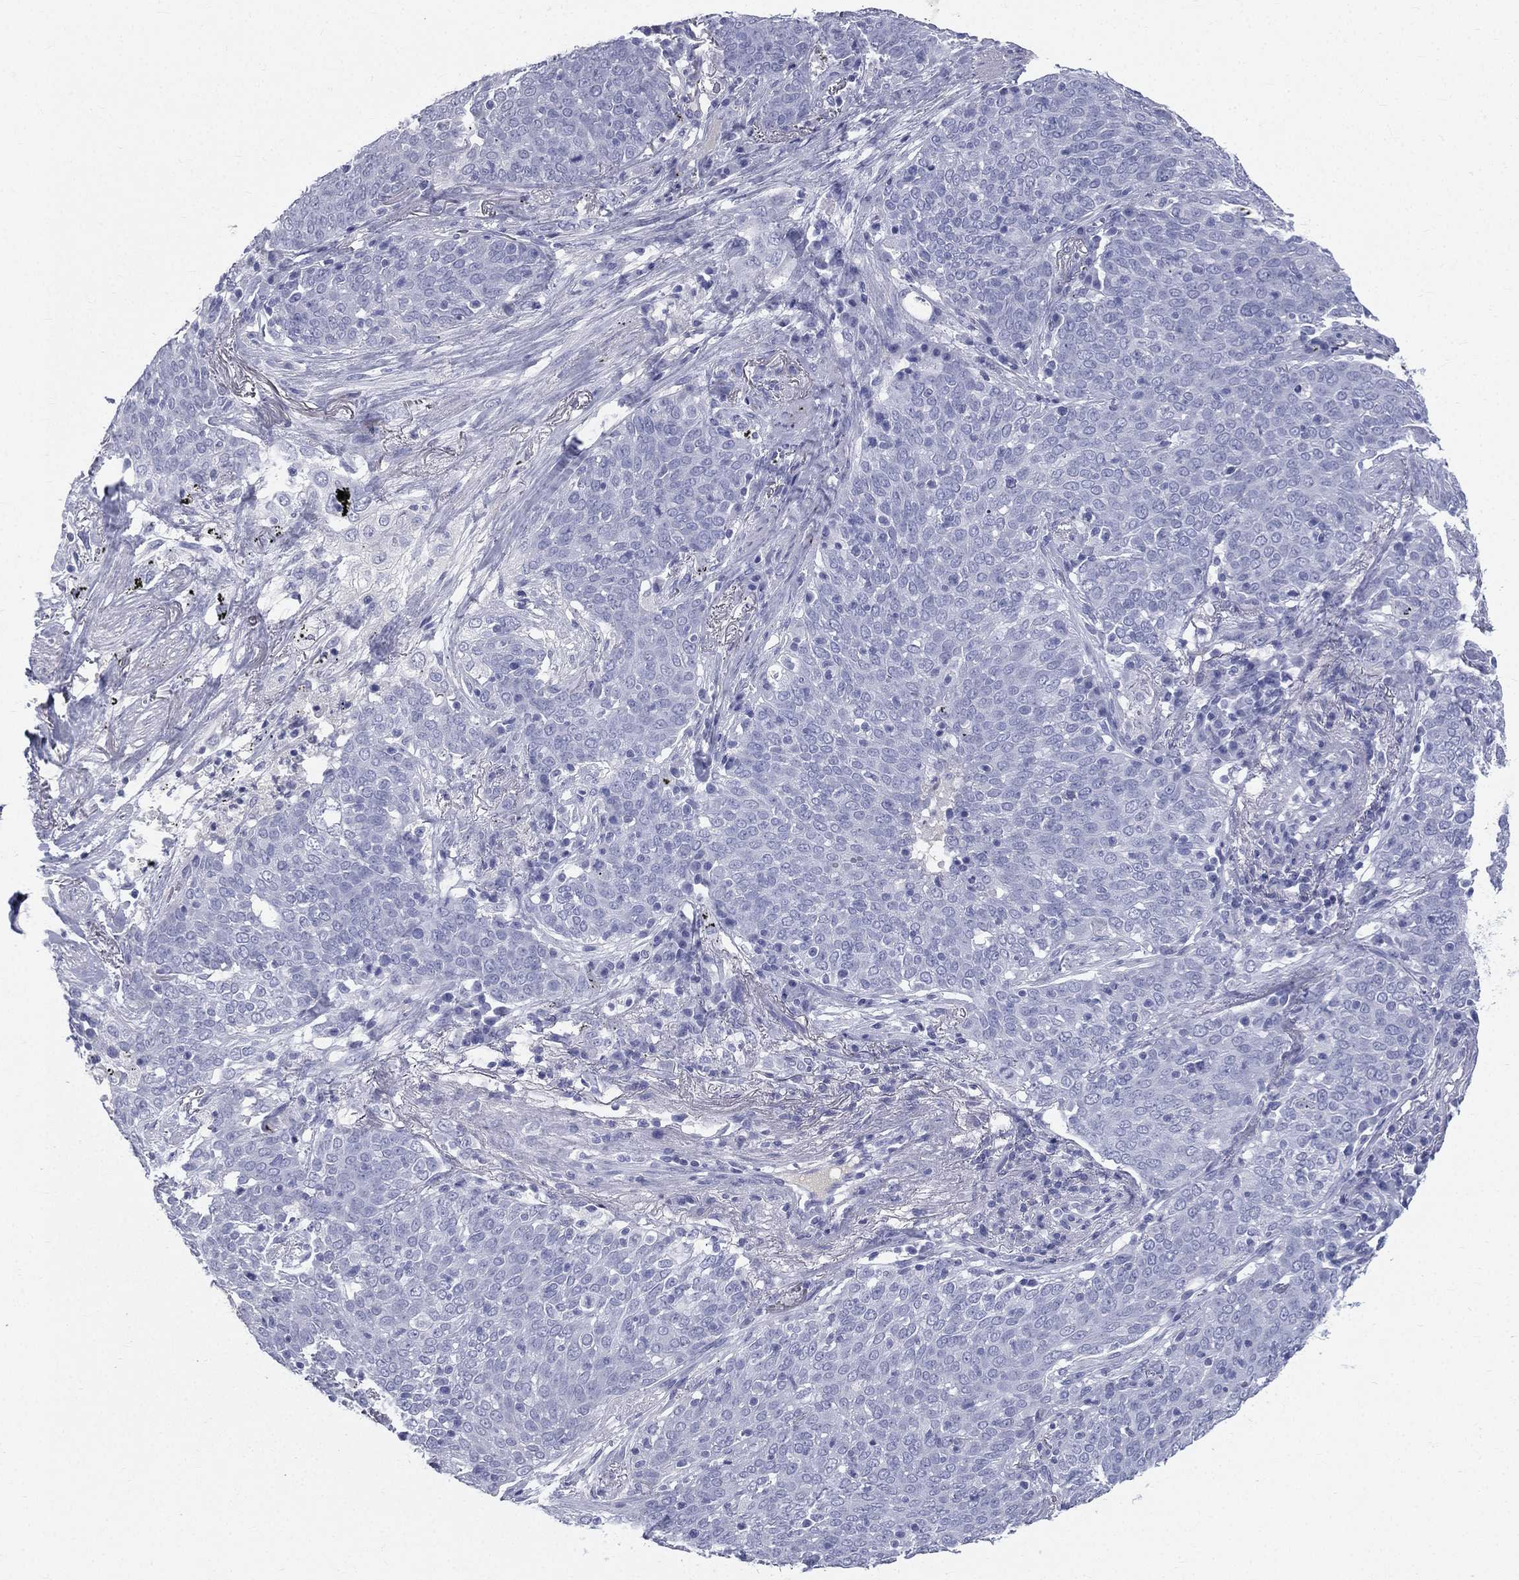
{"staining": {"intensity": "negative", "quantity": "none", "location": "none"}, "tissue": "lung cancer", "cell_type": "Tumor cells", "image_type": "cancer", "snomed": [{"axis": "morphology", "description": "Squamous cell carcinoma, NOS"}, {"axis": "topography", "description": "Lung"}], "caption": "High magnification brightfield microscopy of squamous cell carcinoma (lung) stained with DAB (3,3'-diaminobenzidine) (brown) and counterstained with hematoxylin (blue): tumor cells show no significant staining.", "gene": "HP", "patient": {"sex": "male", "age": 82}}